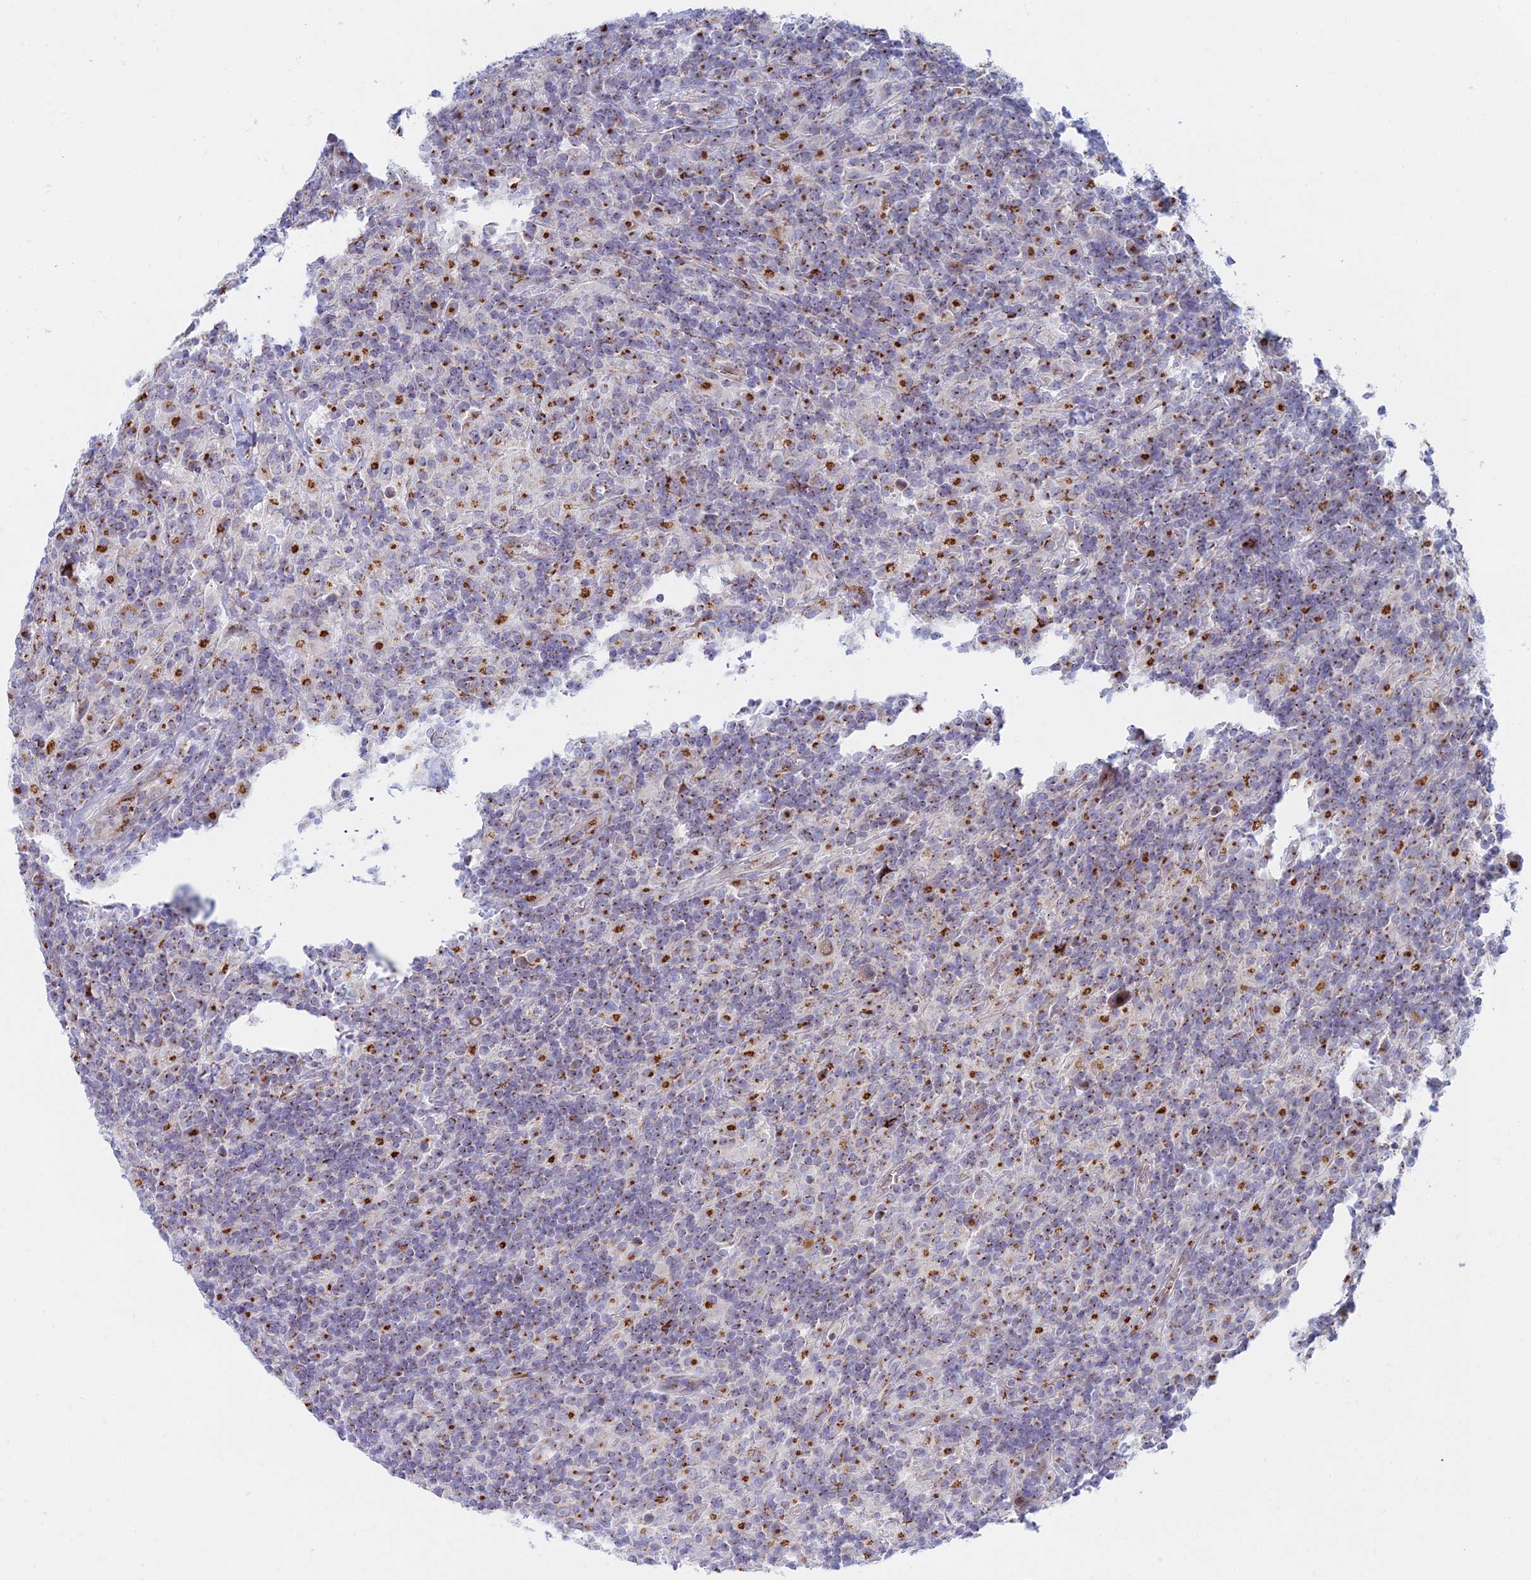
{"staining": {"intensity": "moderate", "quantity": ">75%", "location": "cytoplasmic/membranous"}, "tissue": "lymphoma", "cell_type": "Tumor cells", "image_type": "cancer", "snomed": [{"axis": "morphology", "description": "Hodgkin's disease, NOS"}, {"axis": "topography", "description": "Lymph node"}], "caption": "Lymphoma stained with DAB (3,3'-diaminobenzidine) immunohistochemistry (IHC) reveals medium levels of moderate cytoplasmic/membranous expression in approximately >75% of tumor cells.", "gene": "HS2ST1", "patient": {"sex": "male", "age": 70}}